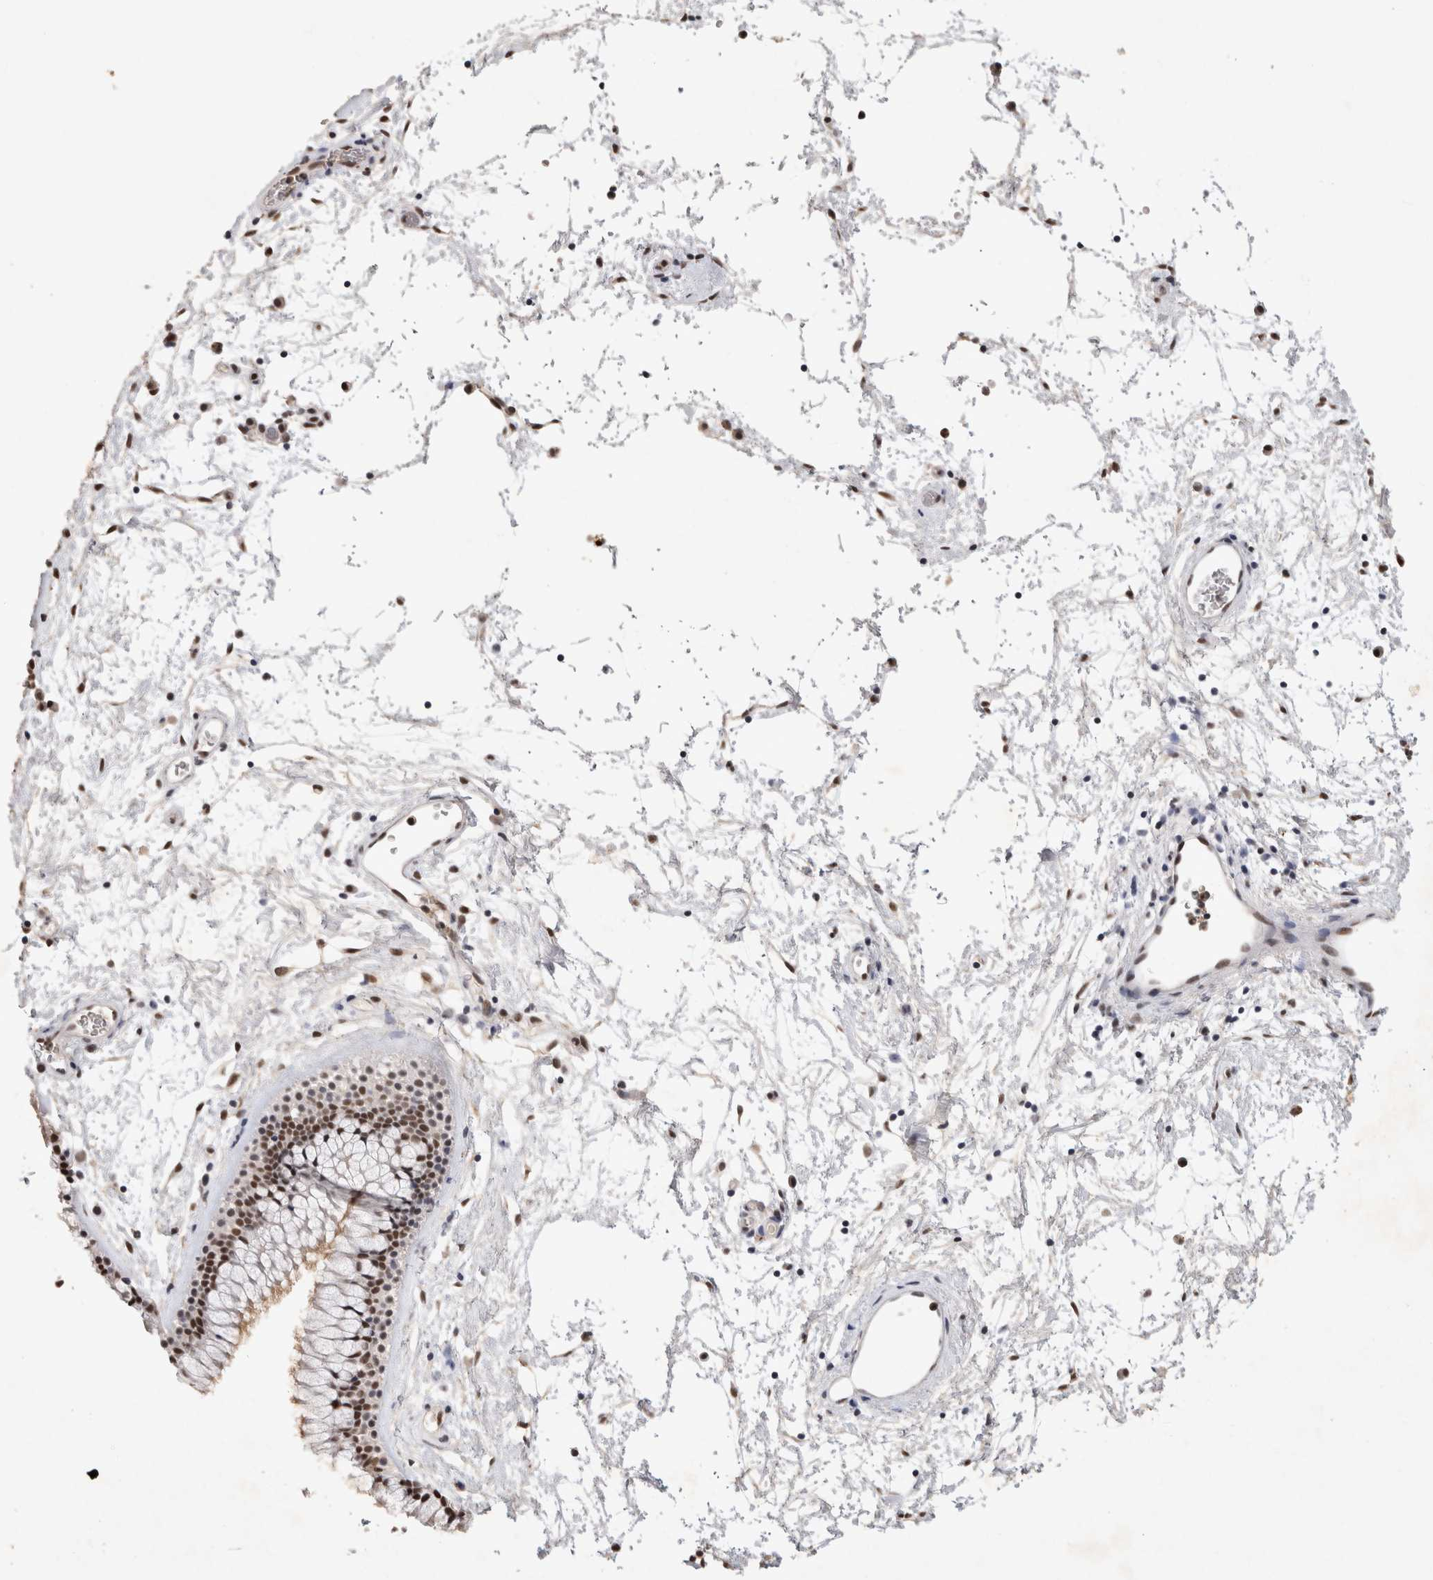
{"staining": {"intensity": "moderate", "quantity": ">75%", "location": "nuclear"}, "tissue": "nasopharynx", "cell_type": "Respiratory epithelial cells", "image_type": "normal", "snomed": [{"axis": "morphology", "description": "Normal tissue, NOS"}, {"axis": "morphology", "description": "Inflammation, NOS"}, {"axis": "topography", "description": "Nasopharynx"}], "caption": "A high-resolution histopathology image shows IHC staining of unremarkable nasopharynx, which demonstrates moderate nuclear expression in approximately >75% of respiratory epithelial cells. (DAB = brown stain, brightfield microscopy at high magnification).", "gene": "XRCC5", "patient": {"sex": "male", "age": 48}}